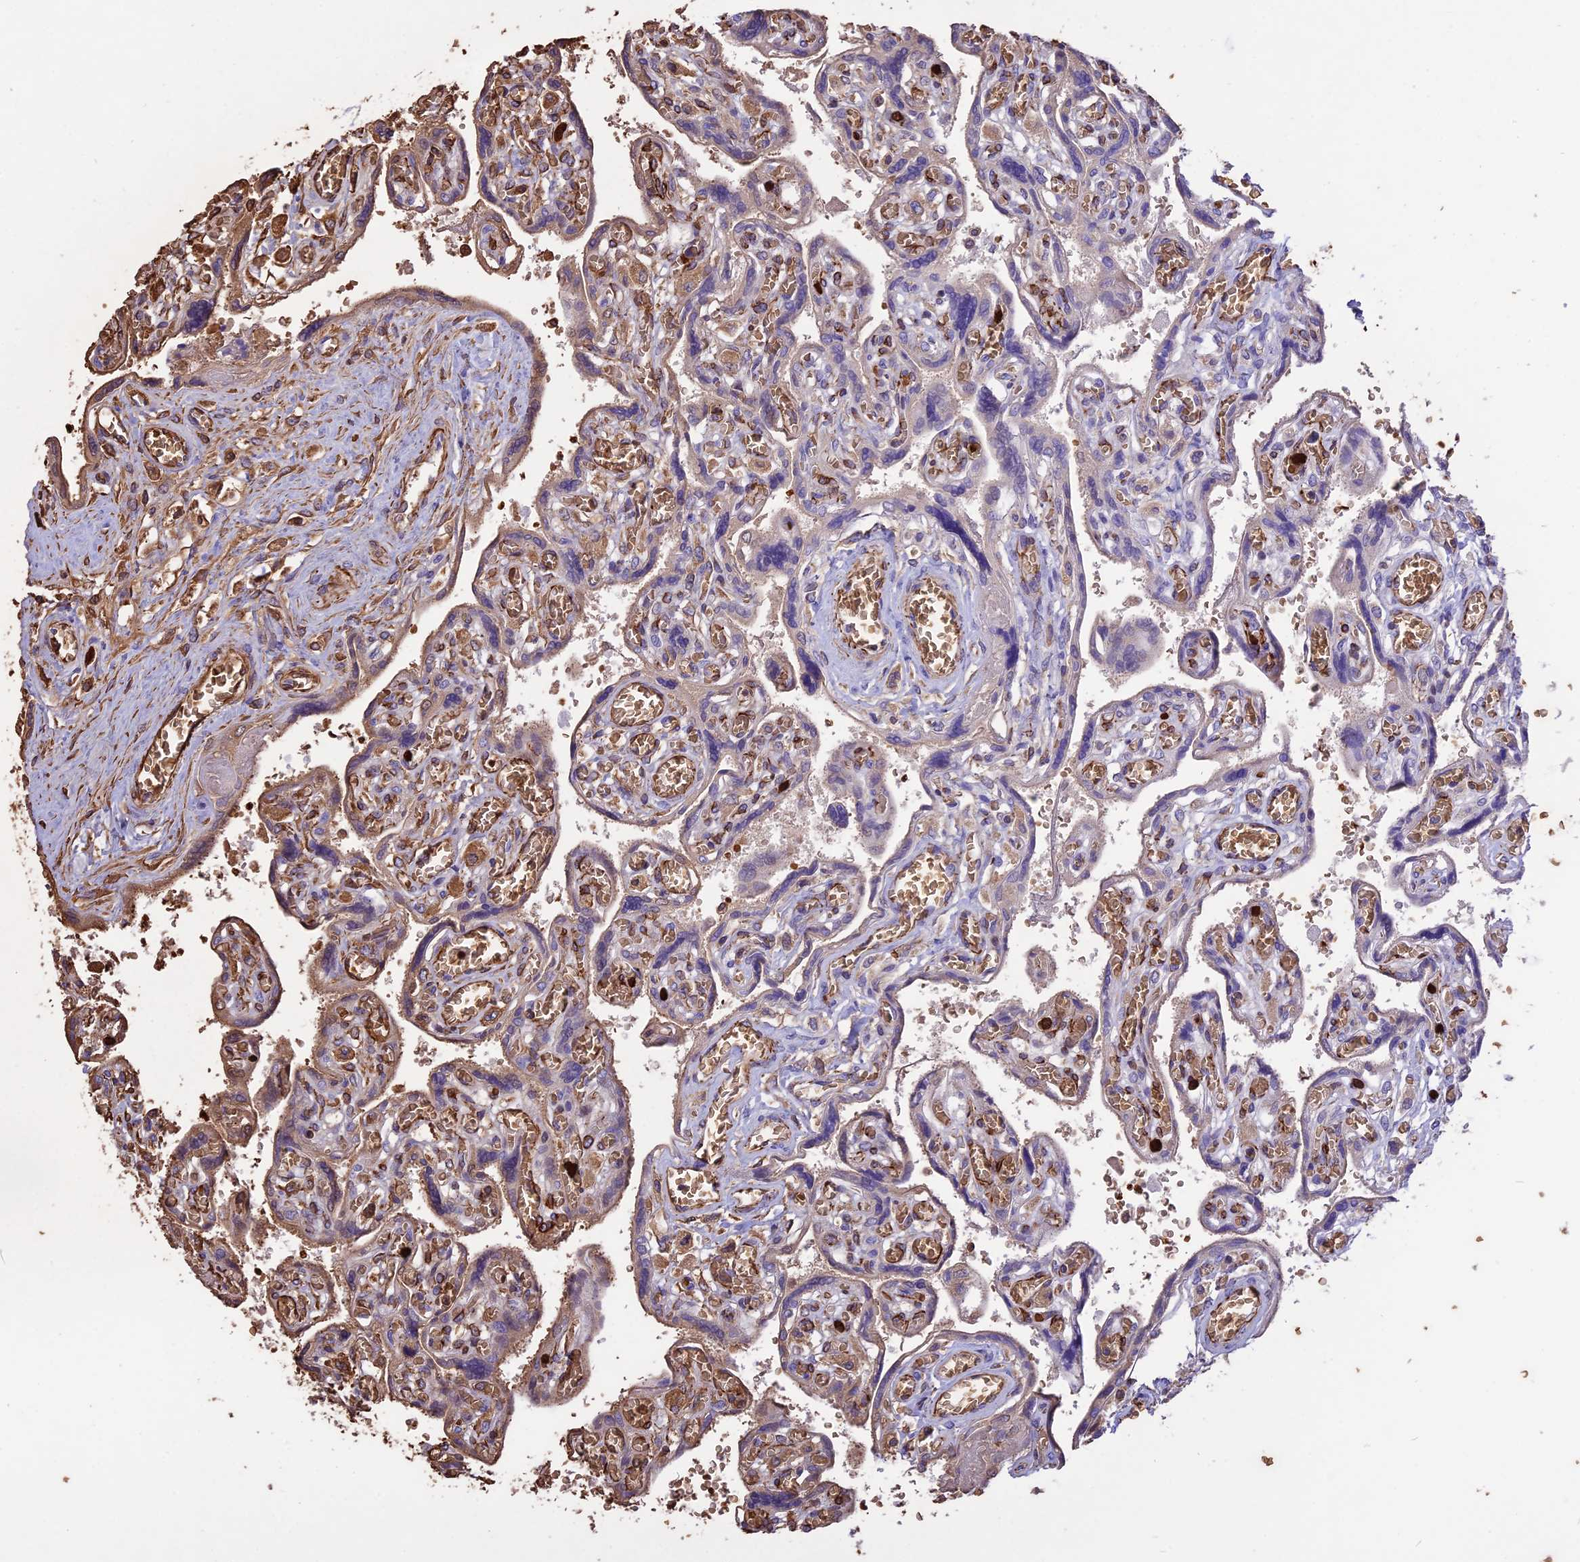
{"staining": {"intensity": "moderate", "quantity": "25%-75%", "location": "cytoplasmic/membranous"}, "tissue": "placenta", "cell_type": "Trophoblastic cells", "image_type": "normal", "snomed": [{"axis": "morphology", "description": "Normal tissue, NOS"}, {"axis": "topography", "description": "Placenta"}], "caption": "A medium amount of moderate cytoplasmic/membranous staining is seen in approximately 25%-75% of trophoblastic cells in benign placenta.", "gene": "TTC4", "patient": {"sex": "female", "age": 39}}